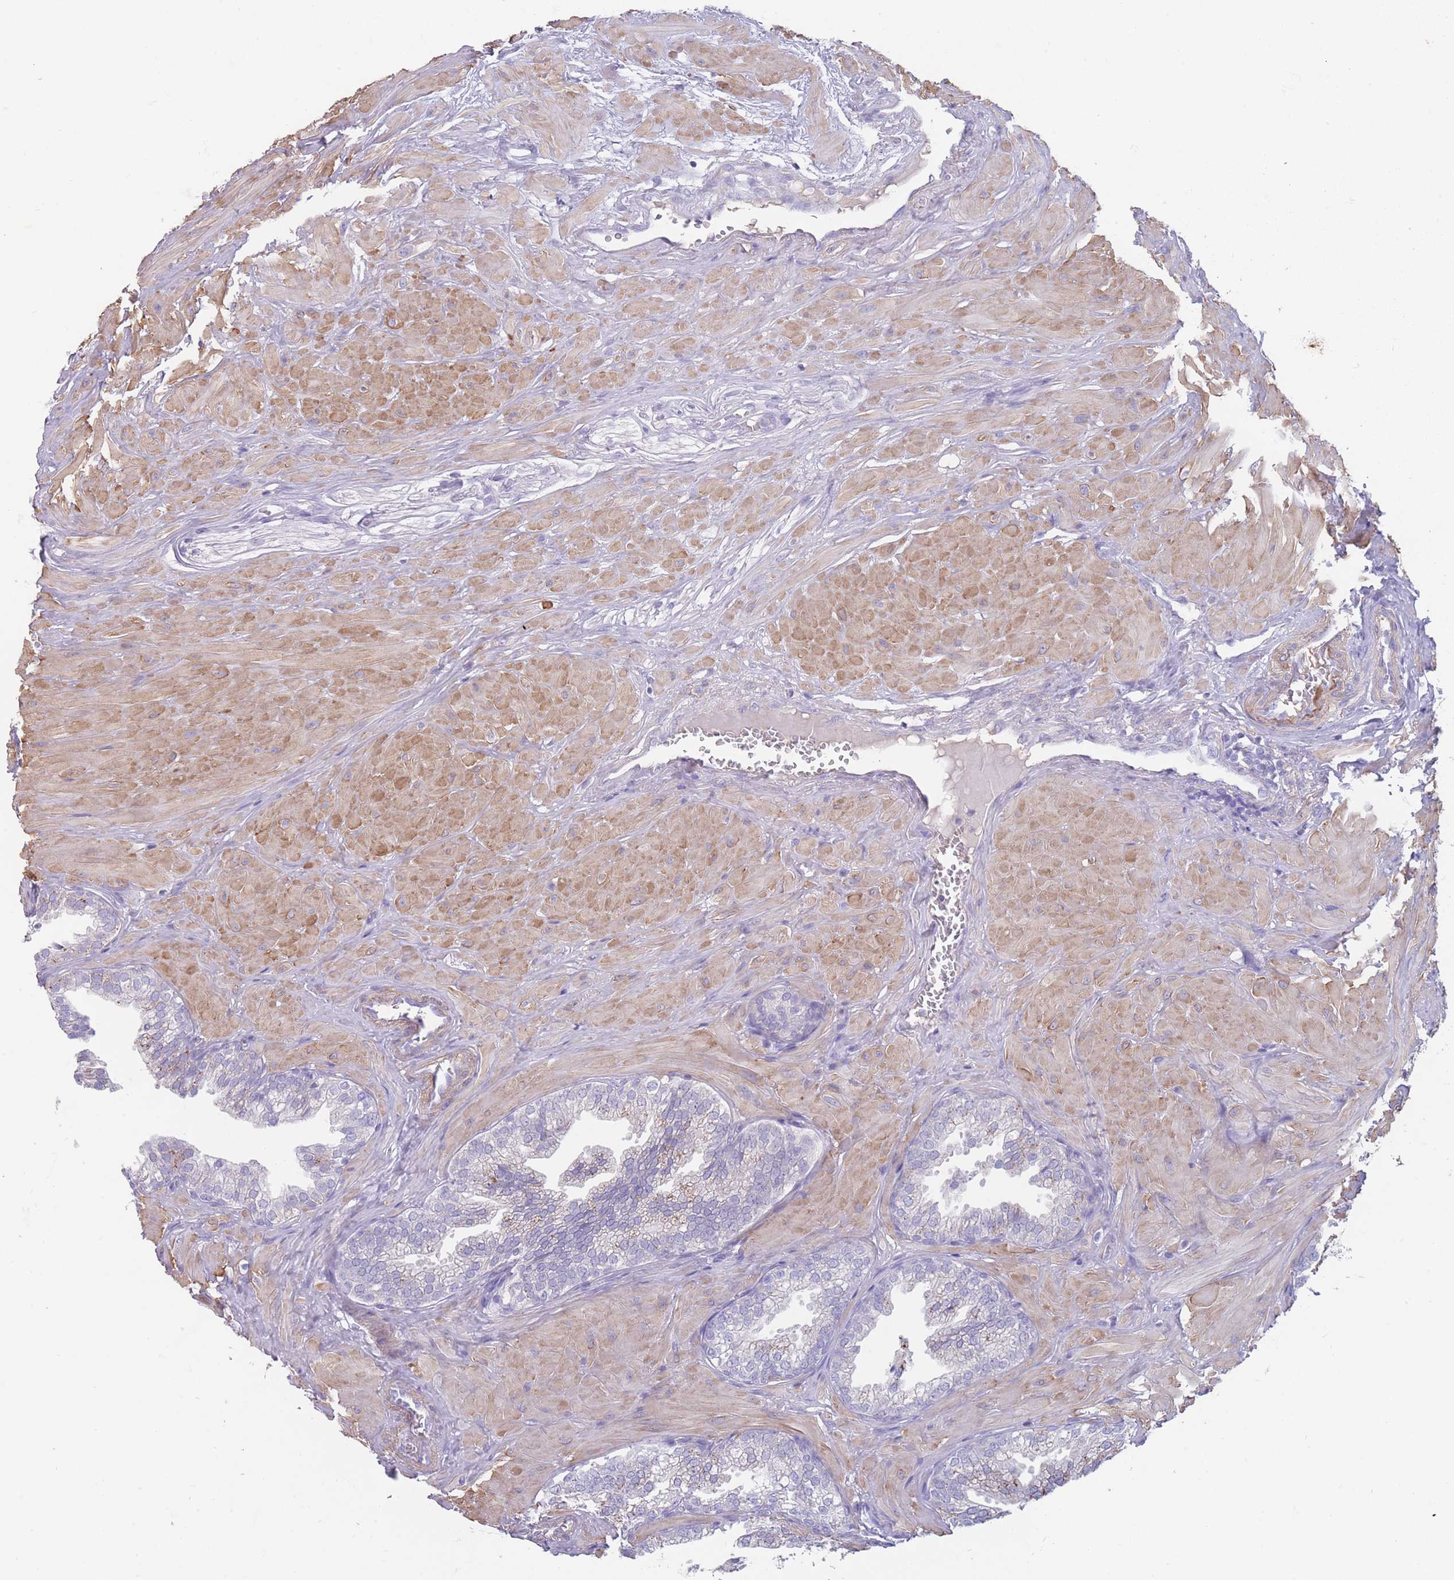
{"staining": {"intensity": "moderate", "quantity": "<25%", "location": "cytoplasmic/membranous"}, "tissue": "prostate", "cell_type": "Glandular cells", "image_type": "normal", "snomed": [{"axis": "morphology", "description": "Normal tissue, NOS"}, {"axis": "topography", "description": "Prostate"}, {"axis": "topography", "description": "Peripheral nerve tissue"}], "caption": "Approximately <25% of glandular cells in benign human prostate display moderate cytoplasmic/membranous protein expression as visualized by brown immunohistochemical staining.", "gene": "RHBG", "patient": {"sex": "male", "age": 55}}